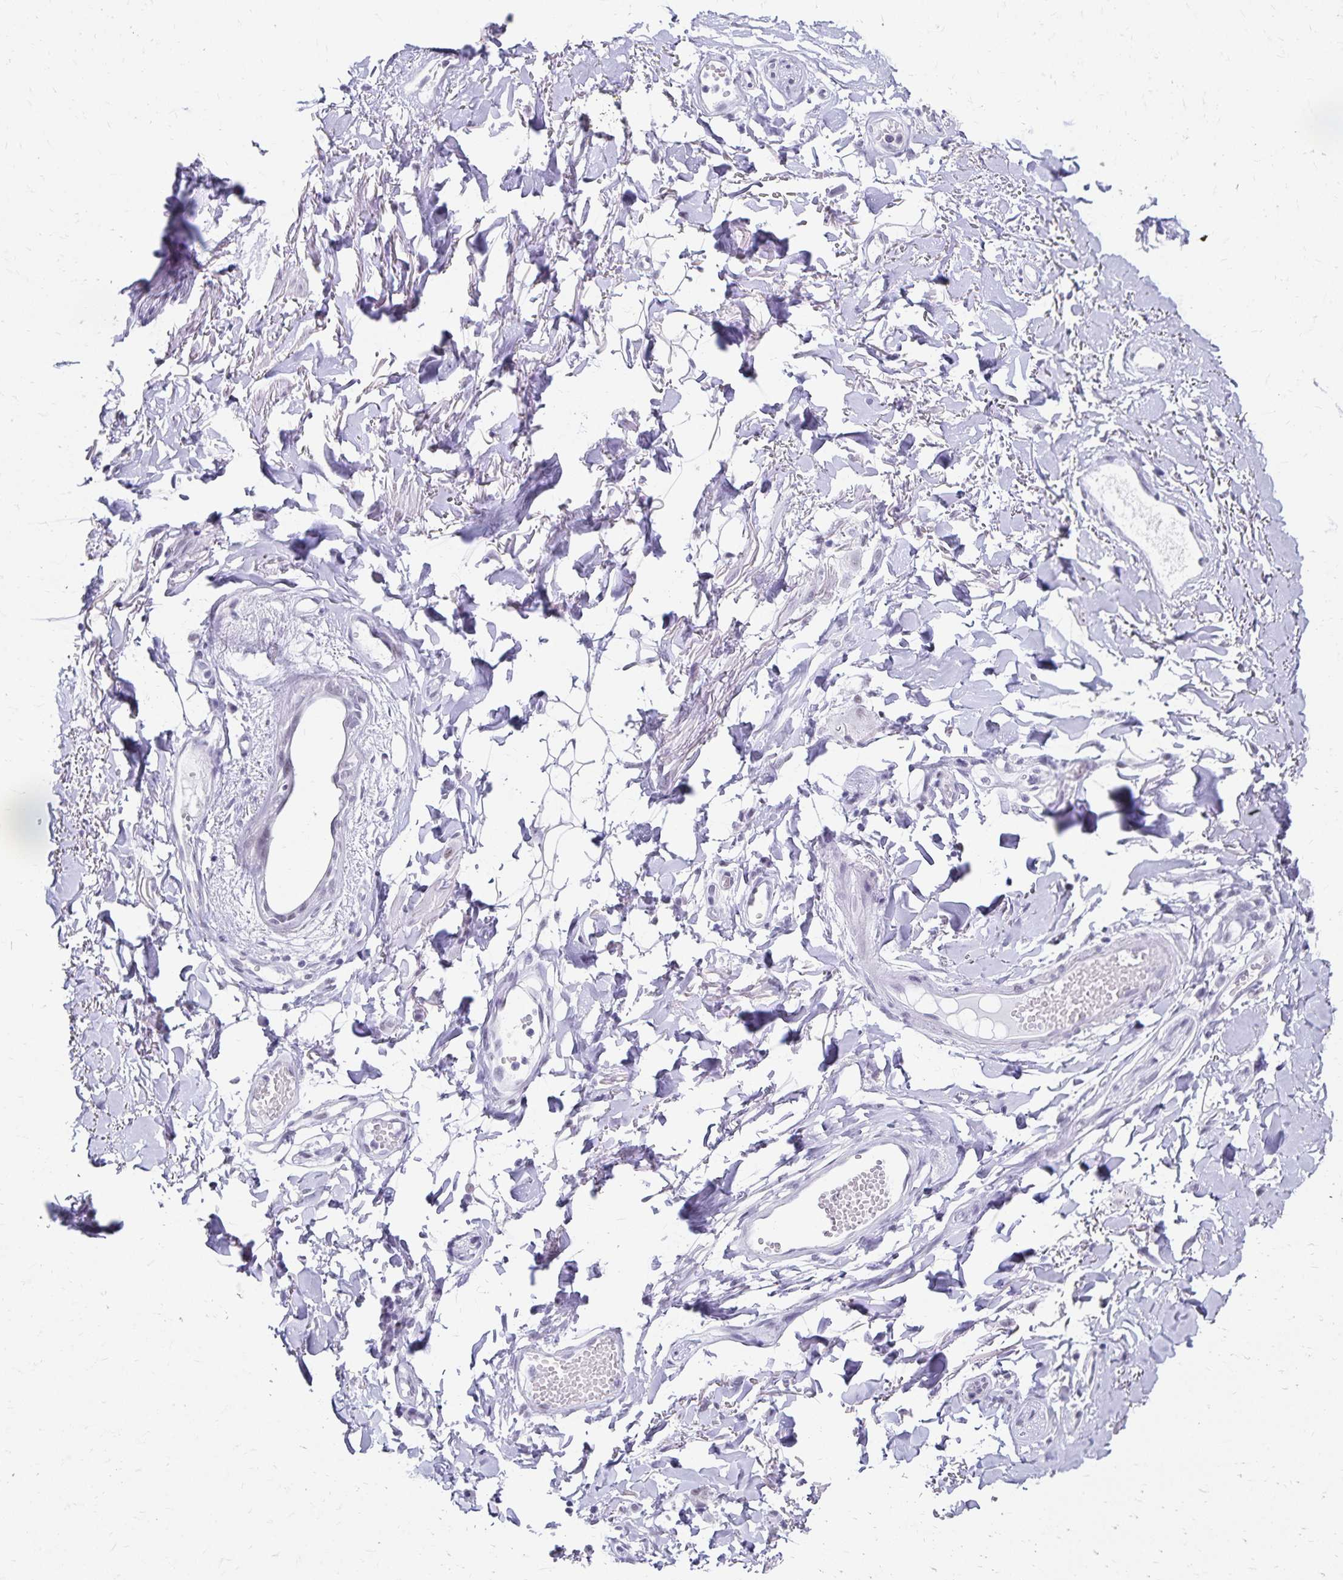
{"staining": {"intensity": "negative", "quantity": "none", "location": "none"}, "tissue": "adipose tissue", "cell_type": "Adipocytes", "image_type": "normal", "snomed": [{"axis": "morphology", "description": "Normal tissue, NOS"}, {"axis": "topography", "description": "Anal"}, {"axis": "topography", "description": "Peripheral nerve tissue"}], "caption": "Unremarkable adipose tissue was stained to show a protein in brown. There is no significant staining in adipocytes. (DAB IHC, high magnification).", "gene": "C20orf85", "patient": {"sex": "male", "age": 78}}